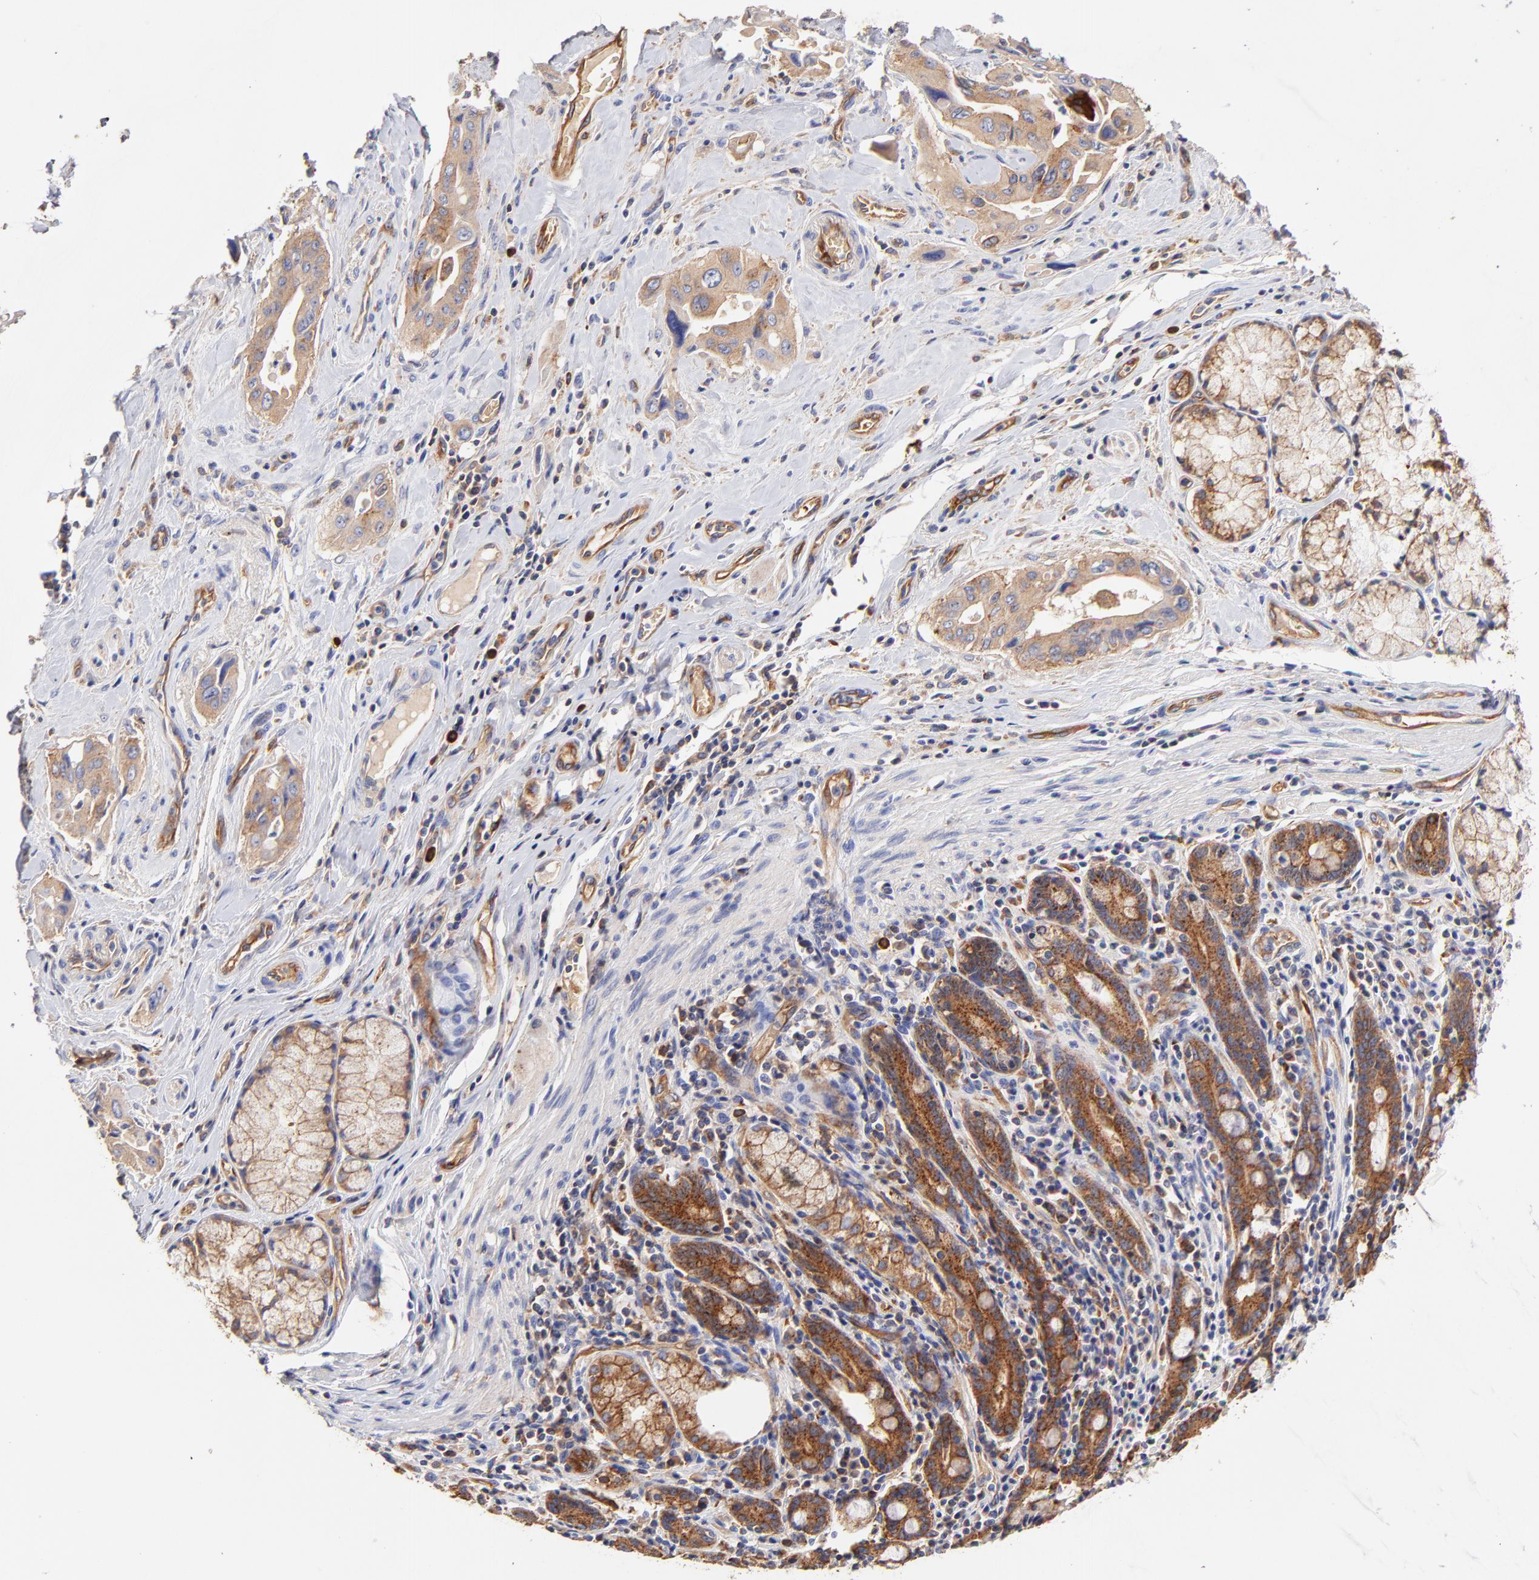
{"staining": {"intensity": "moderate", "quantity": ">75%", "location": "cytoplasmic/membranous"}, "tissue": "pancreatic cancer", "cell_type": "Tumor cells", "image_type": "cancer", "snomed": [{"axis": "morphology", "description": "Adenocarcinoma, NOS"}, {"axis": "topography", "description": "Pancreas"}], "caption": "Adenocarcinoma (pancreatic) tissue demonstrates moderate cytoplasmic/membranous positivity in approximately >75% of tumor cells", "gene": "CD2AP", "patient": {"sex": "male", "age": 77}}